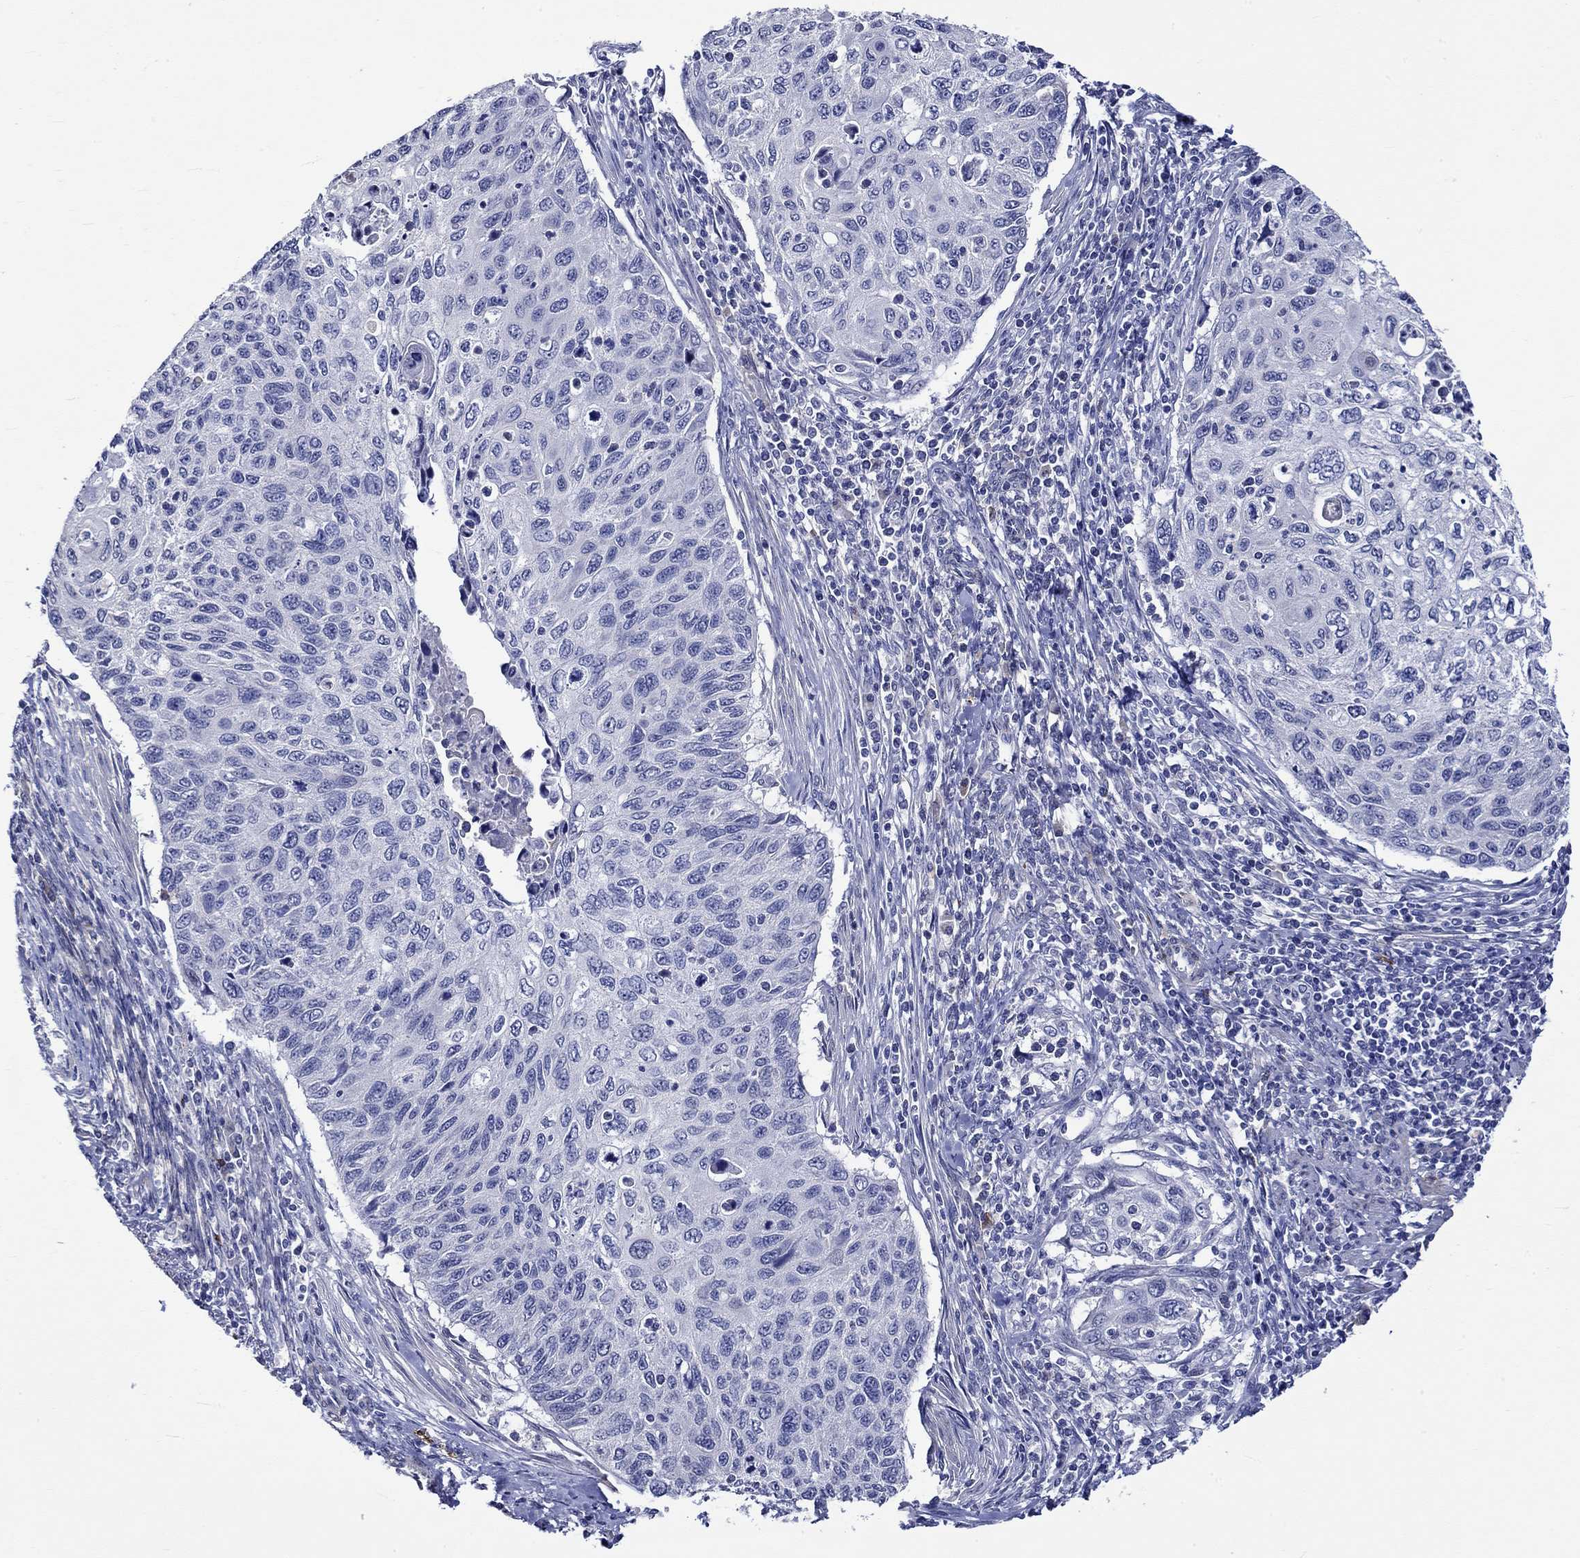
{"staining": {"intensity": "negative", "quantity": "none", "location": "none"}, "tissue": "cervical cancer", "cell_type": "Tumor cells", "image_type": "cancer", "snomed": [{"axis": "morphology", "description": "Squamous cell carcinoma, NOS"}, {"axis": "topography", "description": "Cervix"}], "caption": "Immunohistochemistry (IHC) histopathology image of cervical cancer (squamous cell carcinoma) stained for a protein (brown), which demonstrates no expression in tumor cells.", "gene": "CRYAB", "patient": {"sex": "female", "age": 70}}